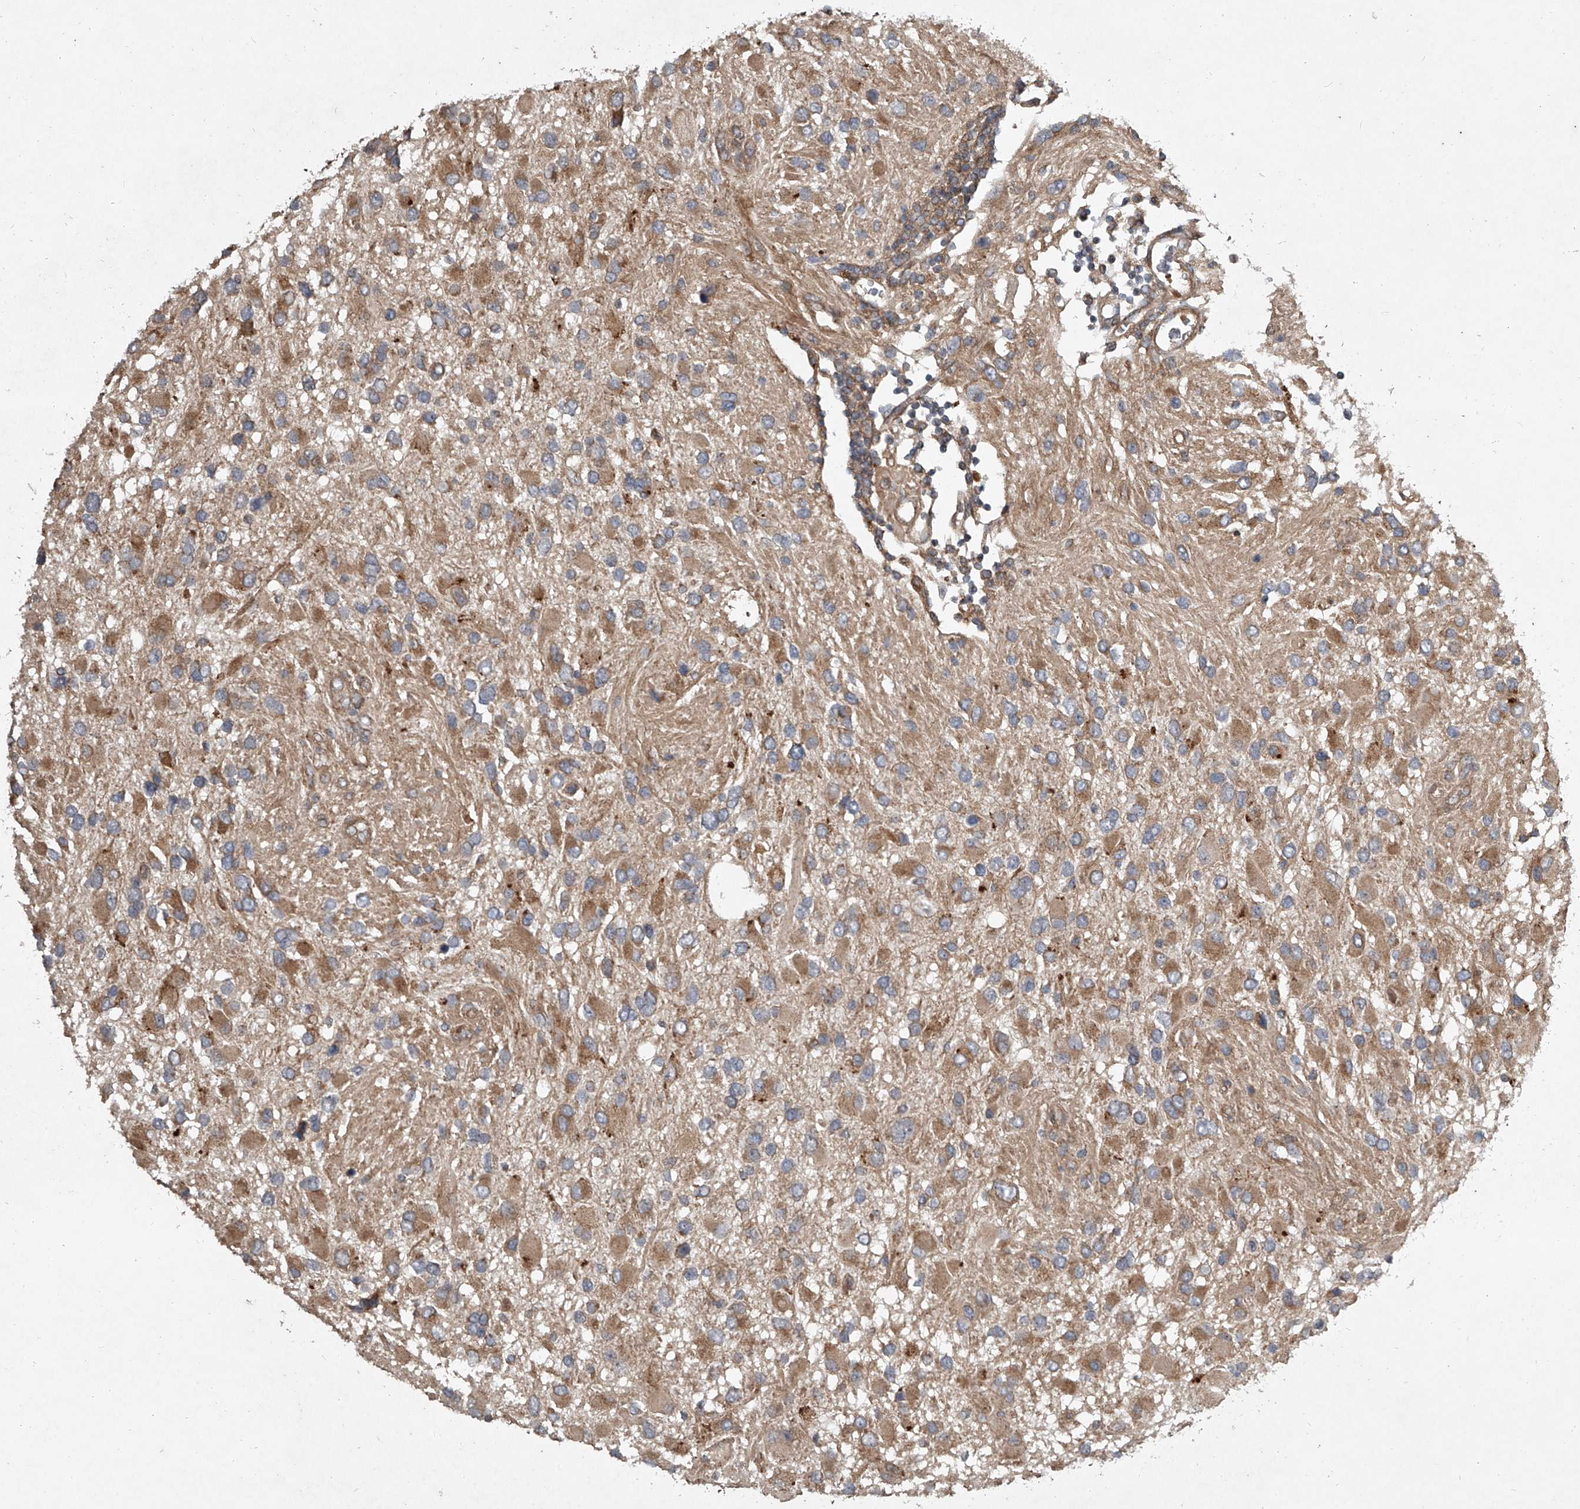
{"staining": {"intensity": "moderate", "quantity": ">75%", "location": "cytoplasmic/membranous"}, "tissue": "glioma", "cell_type": "Tumor cells", "image_type": "cancer", "snomed": [{"axis": "morphology", "description": "Glioma, malignant, High grade"}, {"axis": "topography", "description": "Brain"}], "caption": "Glioma was stained to show a protein in brown. There is medium levels of moderate cytoplasmic/membranous staining in approximately >75% of tumor cells.", "gene": "EVA1C", "patient": {"sex": "male", "age": 53}}